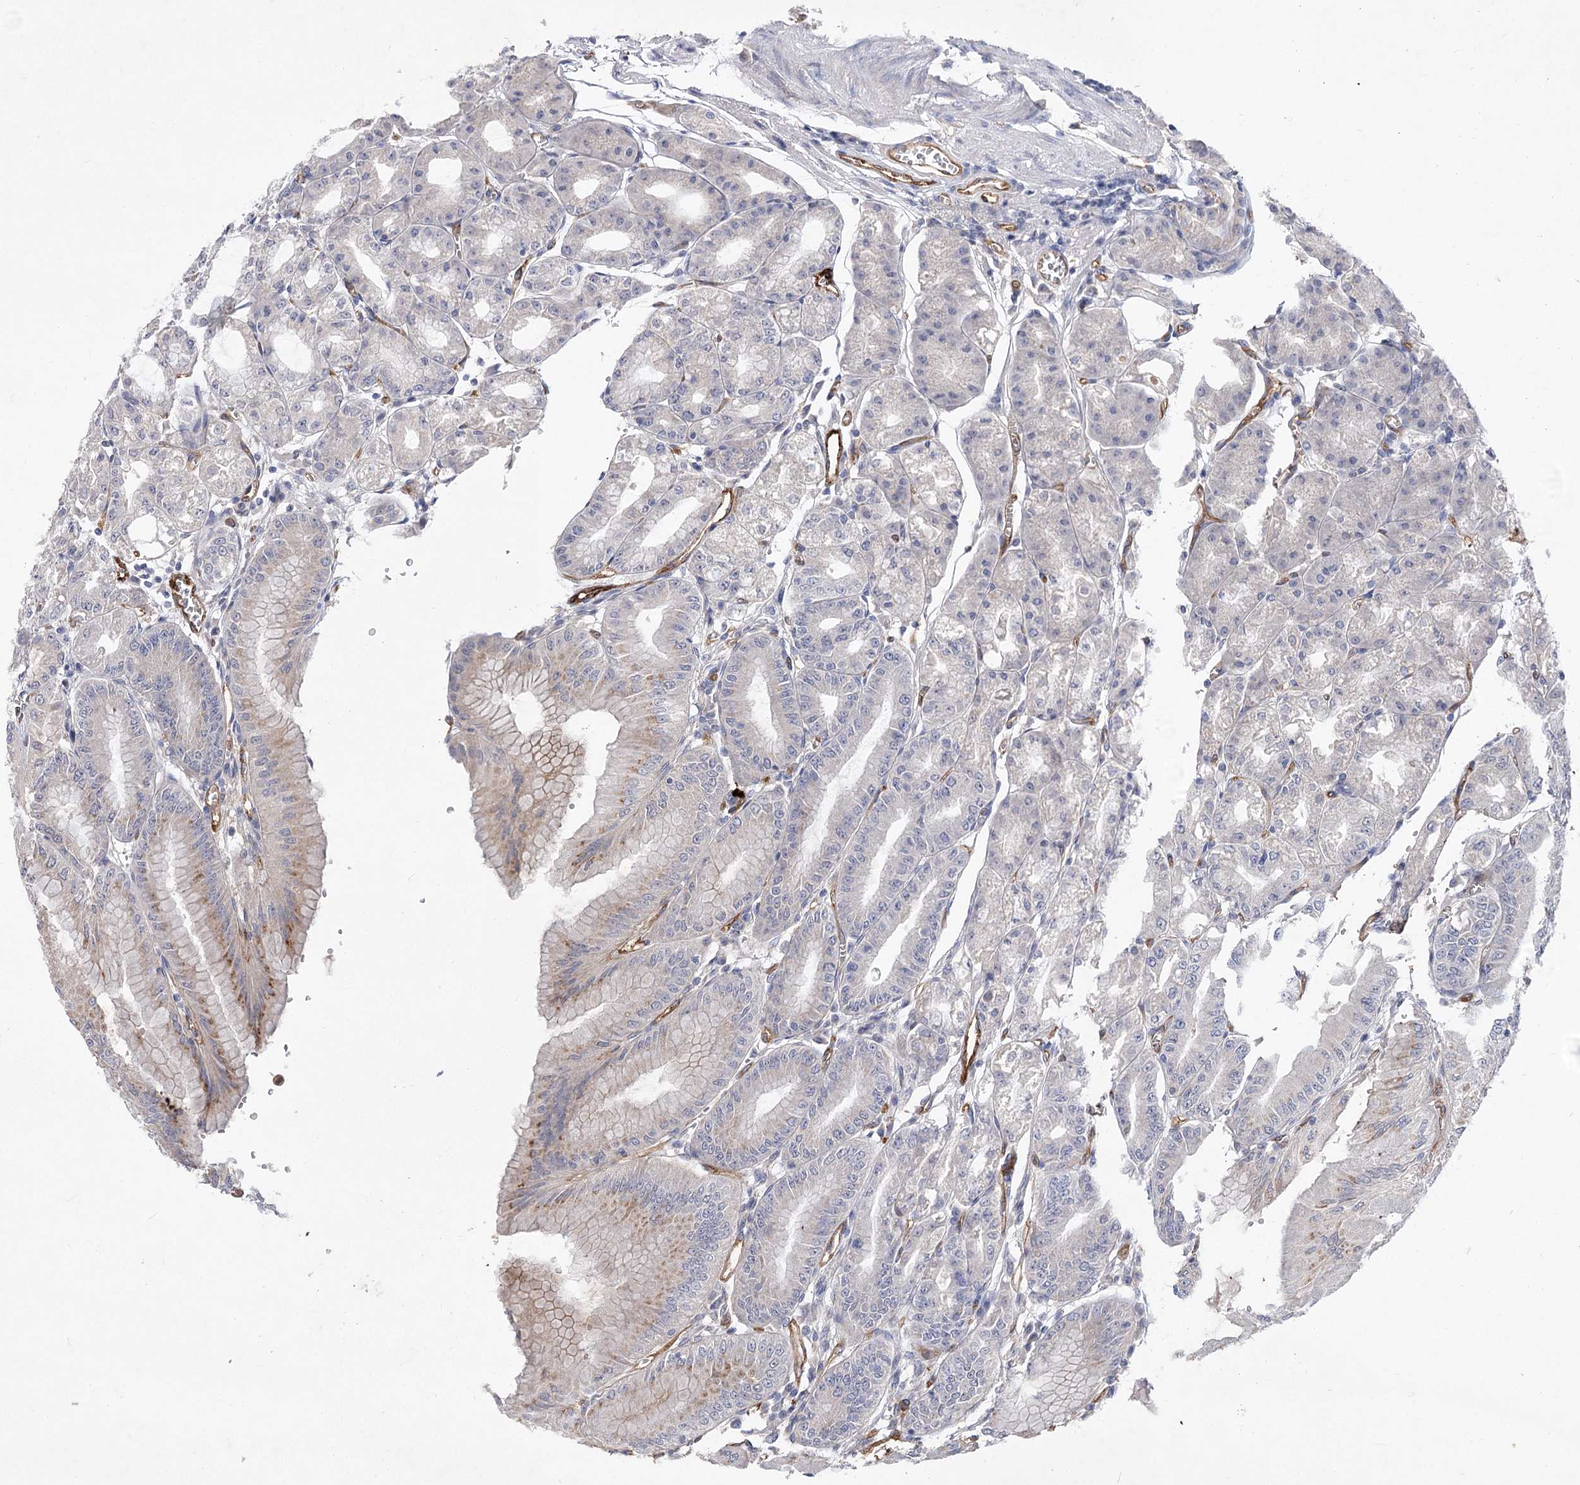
{"staining": {"intensity": "moderate", "quantity": "25%-75%", "location": "cytoplasmic/membranous"}, "tissue": "stomach", "cell_type": "Glandular cells", "image_type": "normal", "snomed": [{"axis": "morphology", "description": "Normal tissue, NOS"}, {"axis": "topography", "description": "Stomach, lower"}], "caption": "Moderate cytoplasmic/membranous staining is present in about 25%-75% of glandular cells in unremarkable stomach.", "gene": "ARHGAP31", "patient": {"sex": "male", "age": 71}}